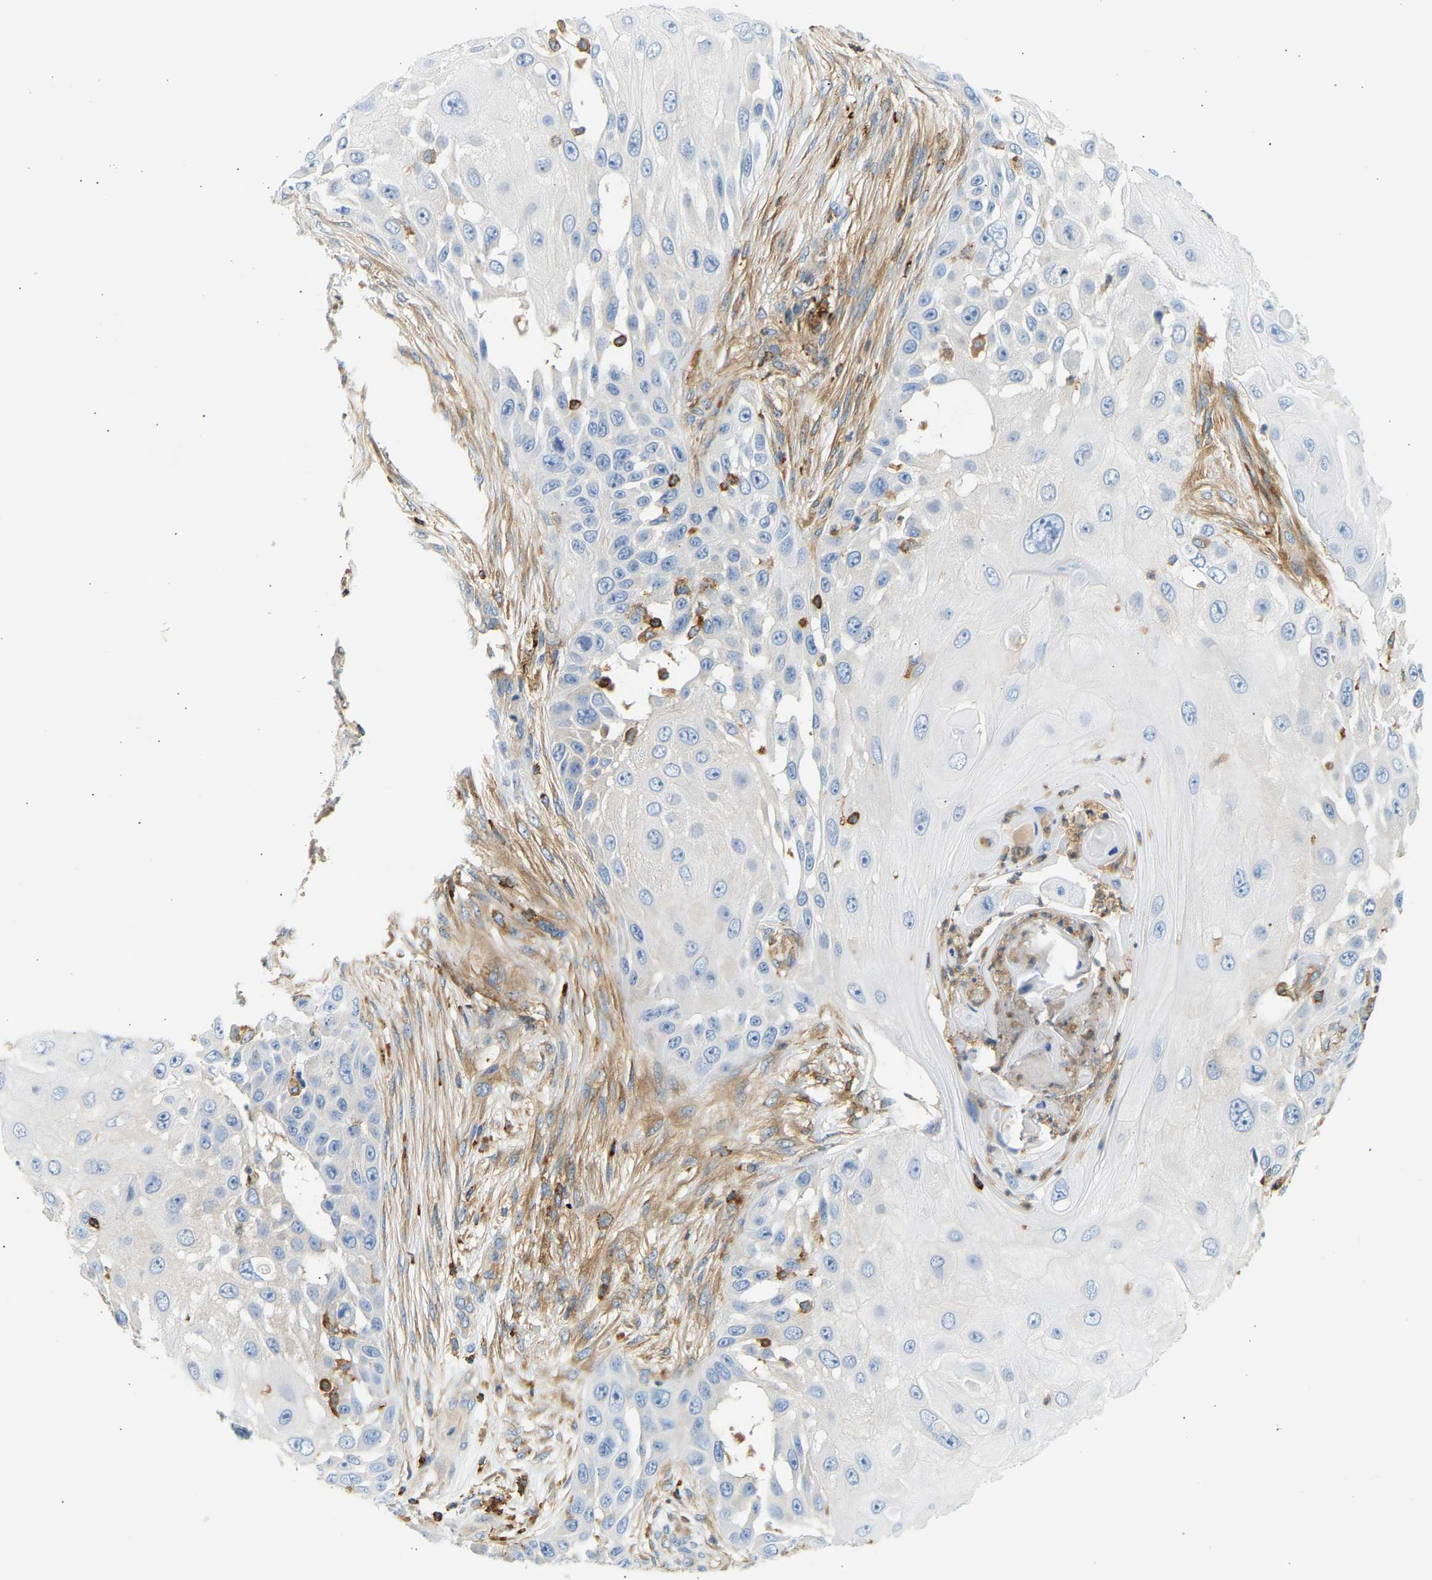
{"staining": {"intensity": "negative", "quantity": "none", "location": "none"}, "tissue": "skin cancer", "cell_type": "Tumor cells", "image_type": "cancer", "snomed": [{"axis": "morphology", "description": "Squamous cell carcinoma, NOS"}, {"axis": "topography", "description": "Skin"}], "caption": "Immunohistochemistry micrograph of skin cancer stained for a protein (brown), which demonstrates no positivity in tumor cells. (DAB immunohistochemistry, high magnification).", "gene": "FNBP1", "patient": {"sex": "female", "age": 44}}